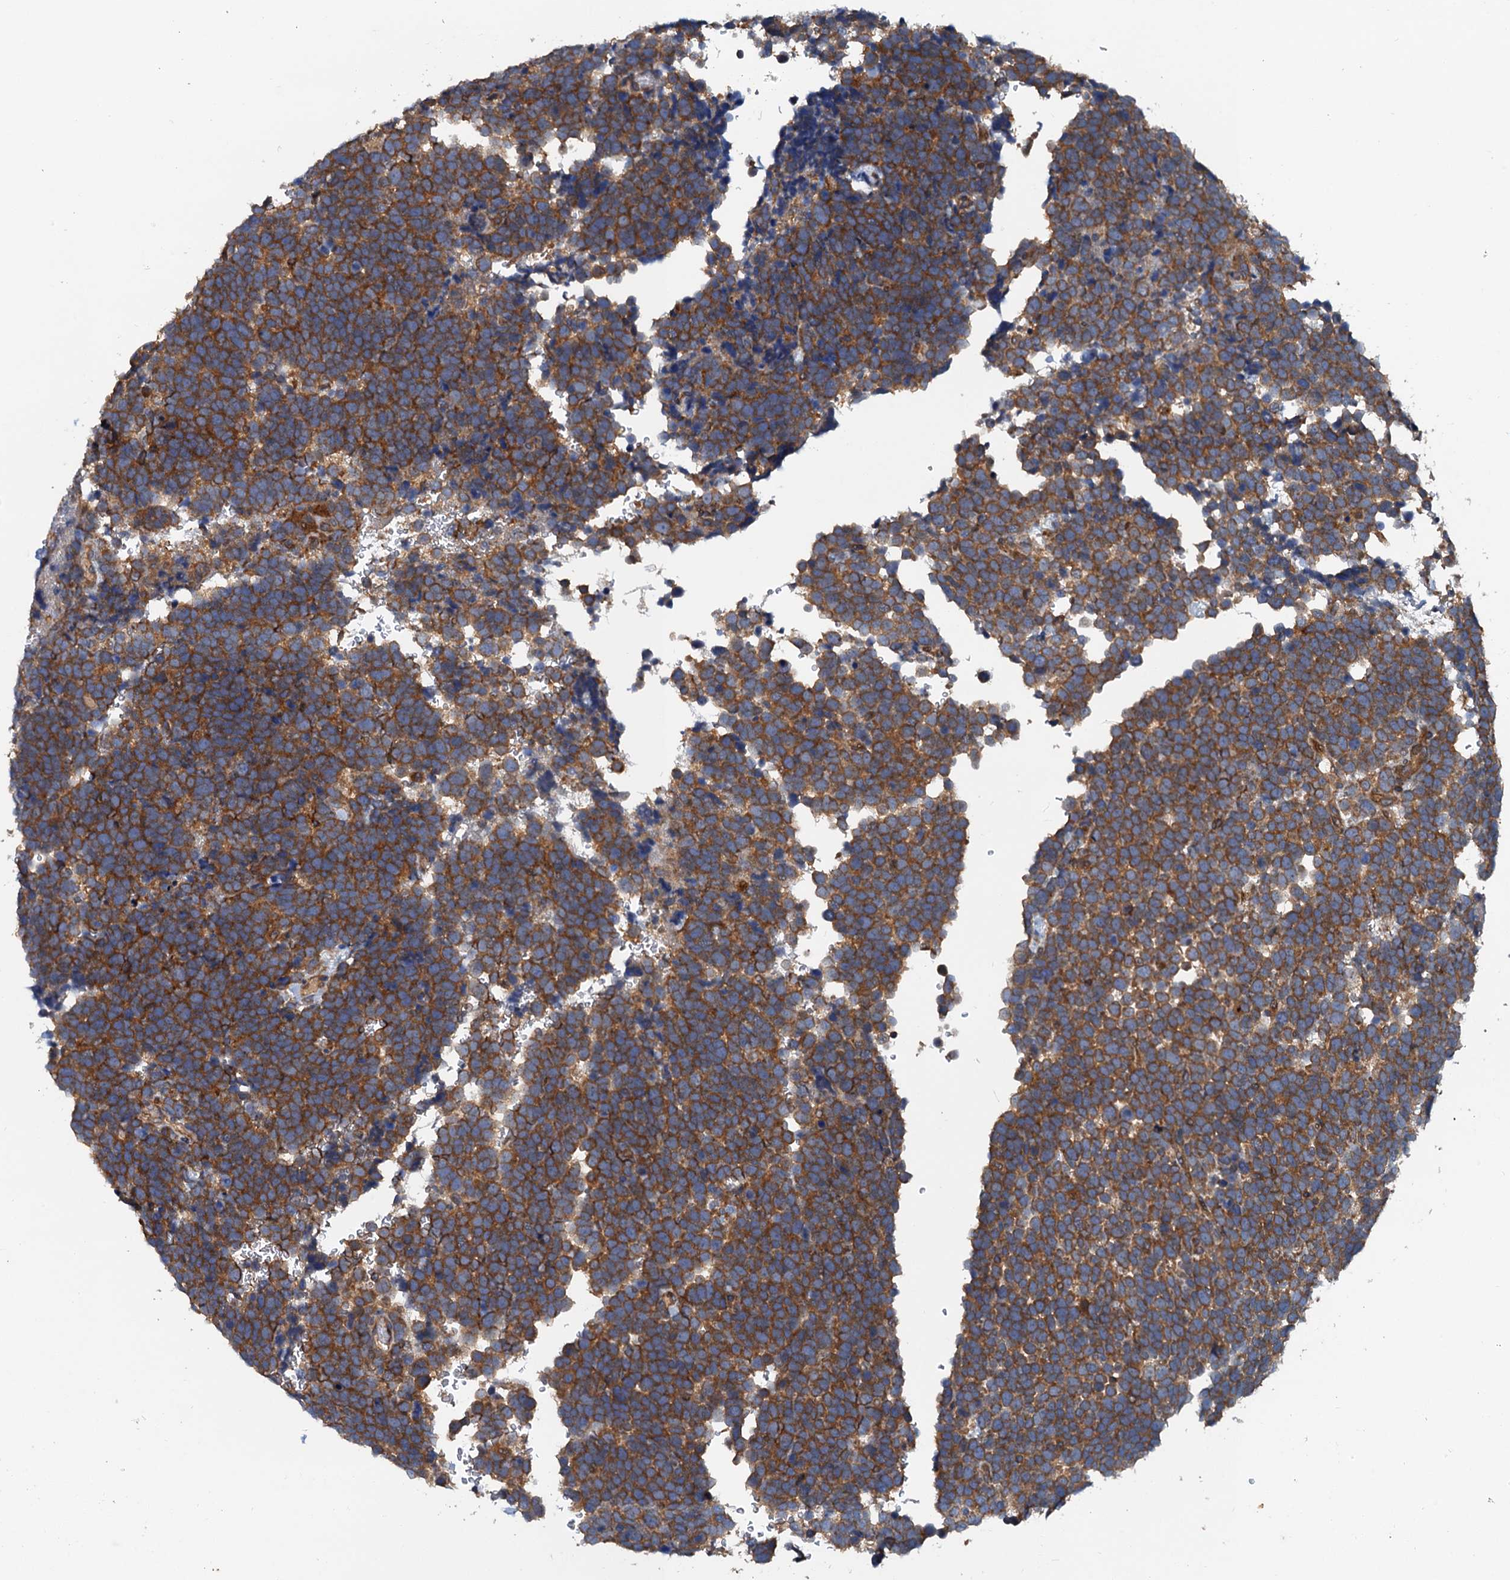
{"staining": {"intensity": "strong", "quantity": ">75%", "location": "cytoplasmic/membranous"}, "tissue": "urothelial cancer", "cell_type": "Tumor cells", "image_type": "cancer", "snomed": [{"axis": "morphology", "description": "Urothelial carcinoma, High grade"}, {"axis": "topography", "description": "Urinary bladder"}], "caption": "Protein analysis of urothelial cancer tissue reveals strong cytoplasmic/membranous expression in approximately >75% of tumor cells.", "gene": "EFL1", "patient": {"sex": "female", "age": 82}}